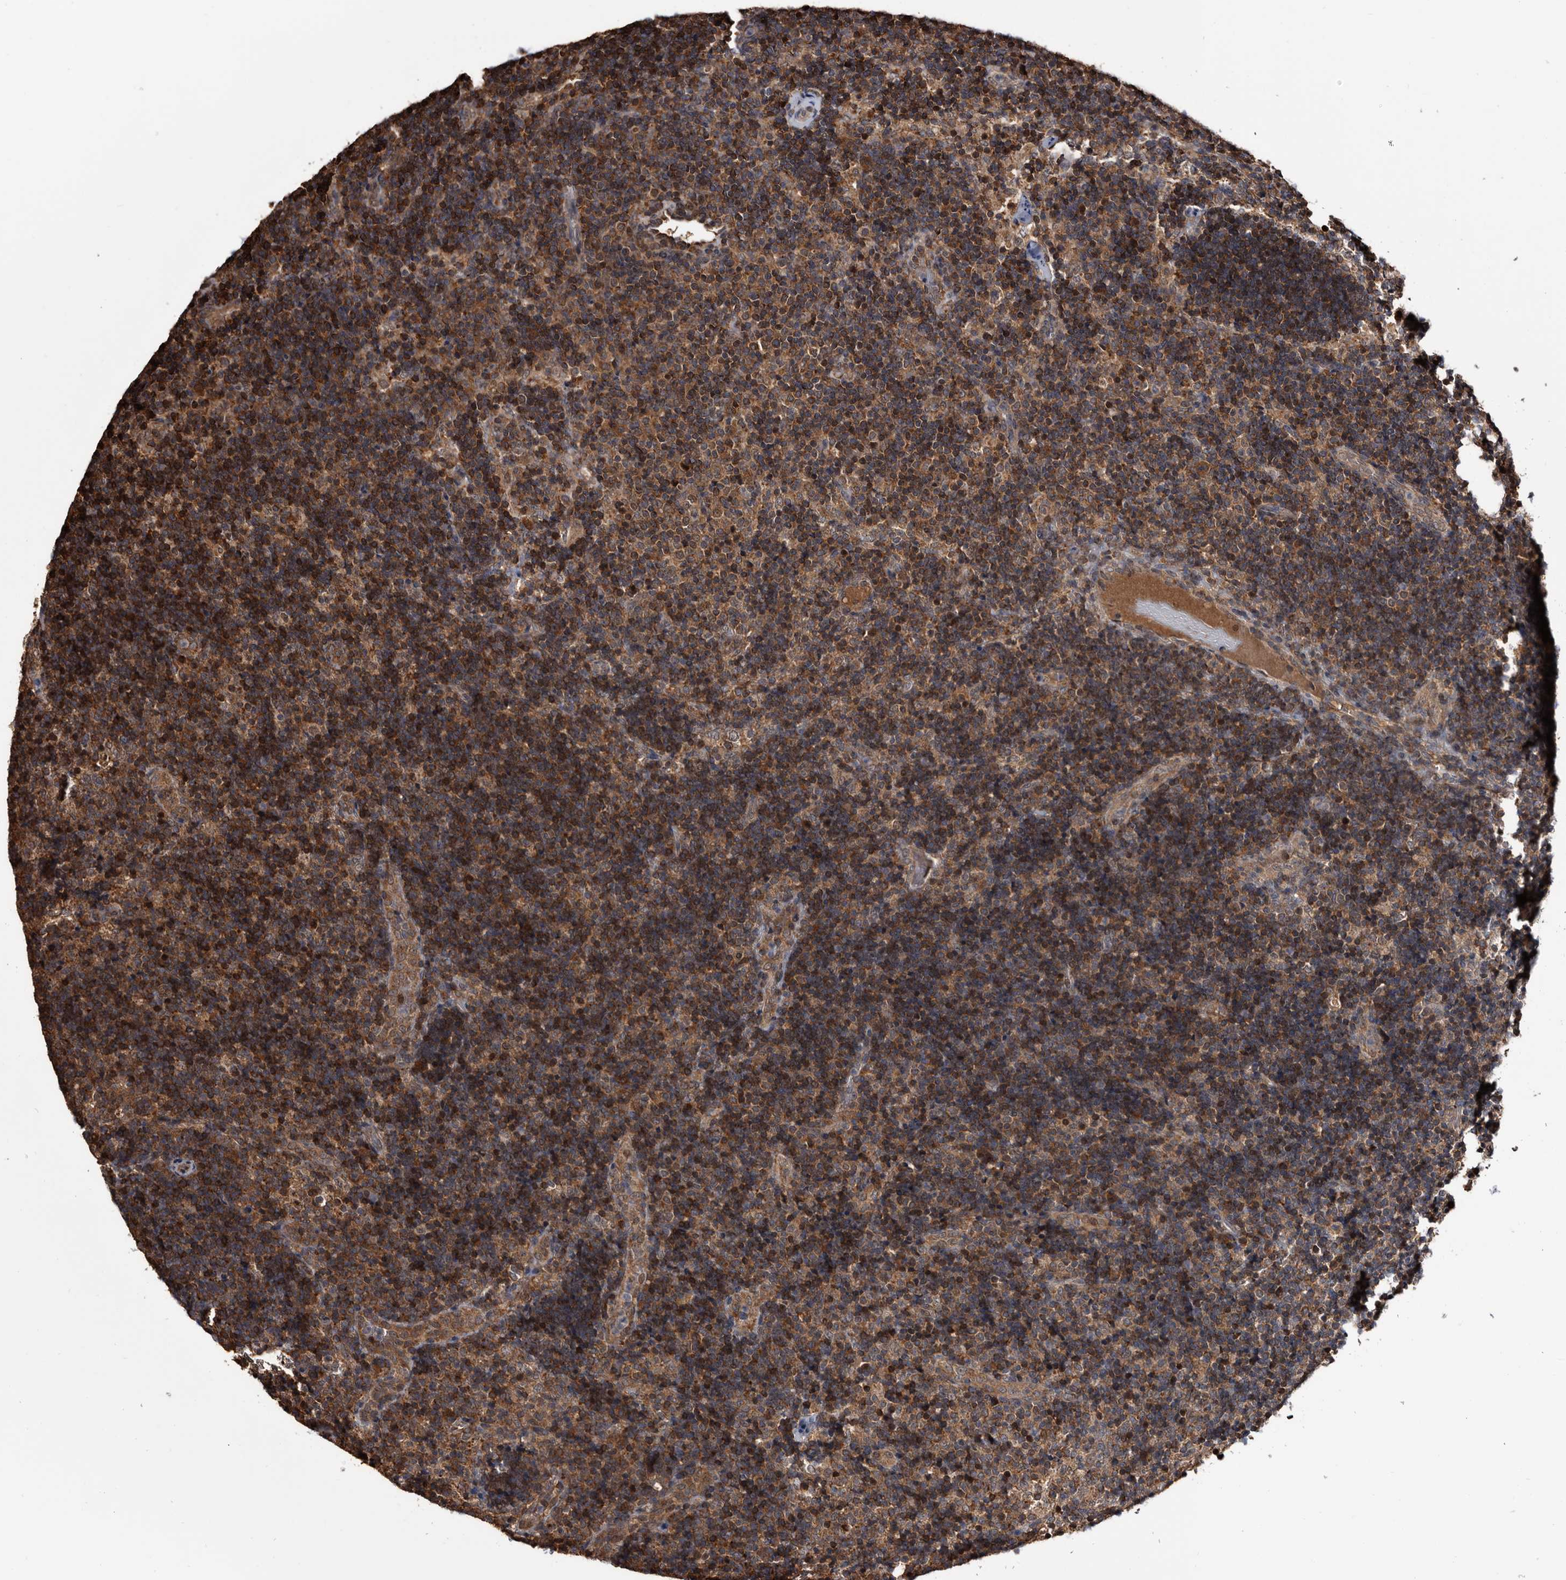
{"staining": {"intensity": "strong", "quantity": ">75%", "location": "cytoplasmic/membranous"}, "tissue": "lymph node", "cell_type": "Germinal center cells", "image_type": "normal", "snomed": [{"axis": "morphology", "description": "Normal tissue, NOS"}, {"axis": "topography", "description": "Lymph node"}], "caption": "Immunohistochemistry (IHC) photomicrograph of normal lymph node: human lymph node stained using IHC reveals high levels of strong protein expression localized specifically in the cytoplasmic/membranous of germinal center cells, appearing as a cytoplasmic/membranous brown color.", "gene": "TTI2", "patient": {"sex": "female", "age": 22}}